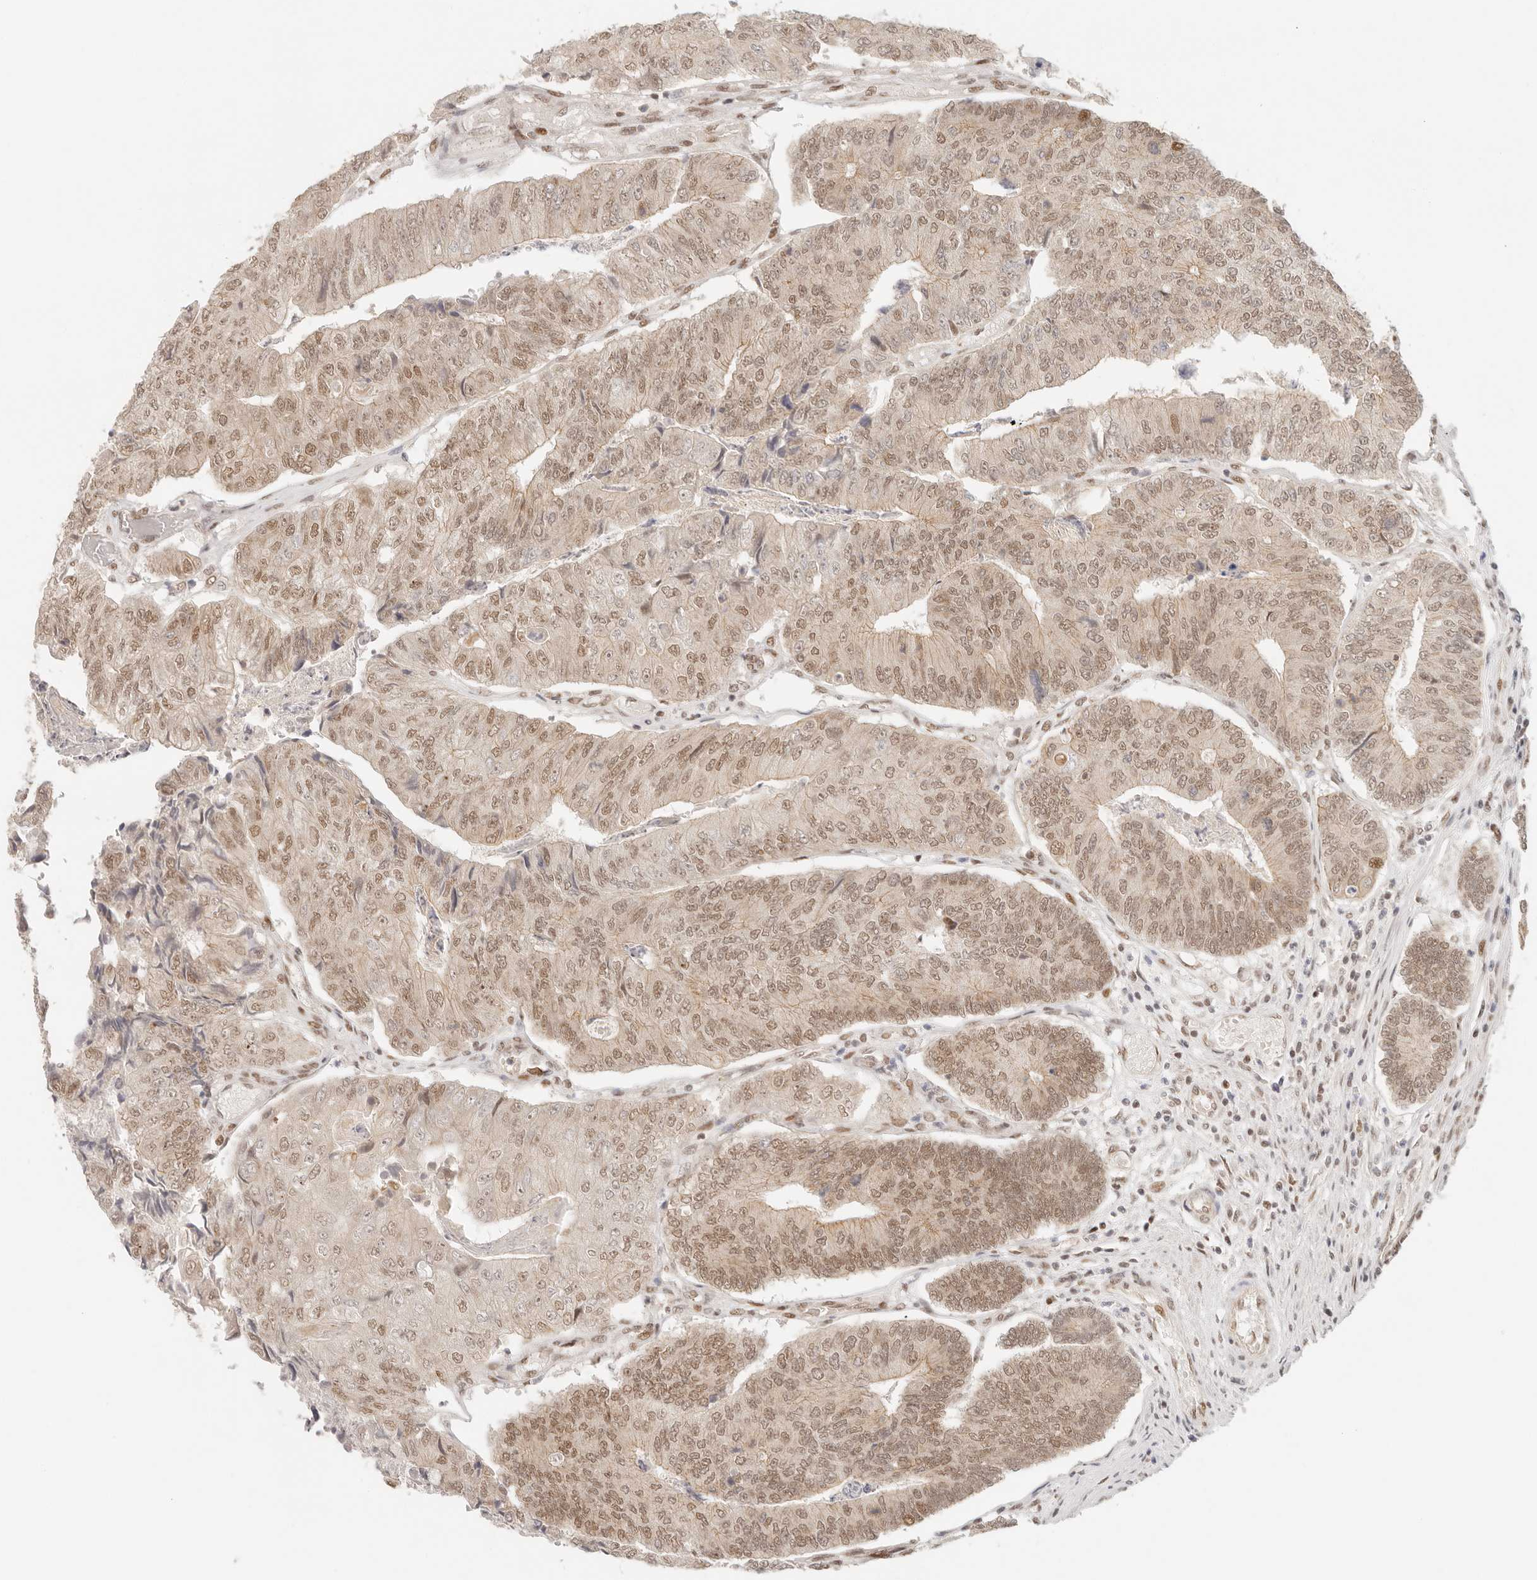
{"staining": {"intensity": "moderate", "quantity": ">75%", "location": "nuclear"}, "tissue": "colorectal cancer", "cell_type": "Tumor cells", "image_type": "cancer", "snomed": [{"axis": "morphology", "description": "Adenocarcinoma, NOS"}, {"axis": "topography", "description": "Colon"}], "caption": "IHC of colorectal cancer displays medium levels of moderate nuclear expression in about >75% of tumor cells. The staining is performed using DAB brown chromogen to label protein expression. The nuclei are counter-stained blue using hematoxylin.", "gene": "HOXC5", "patient": {"sex": "female", "age": 67}}